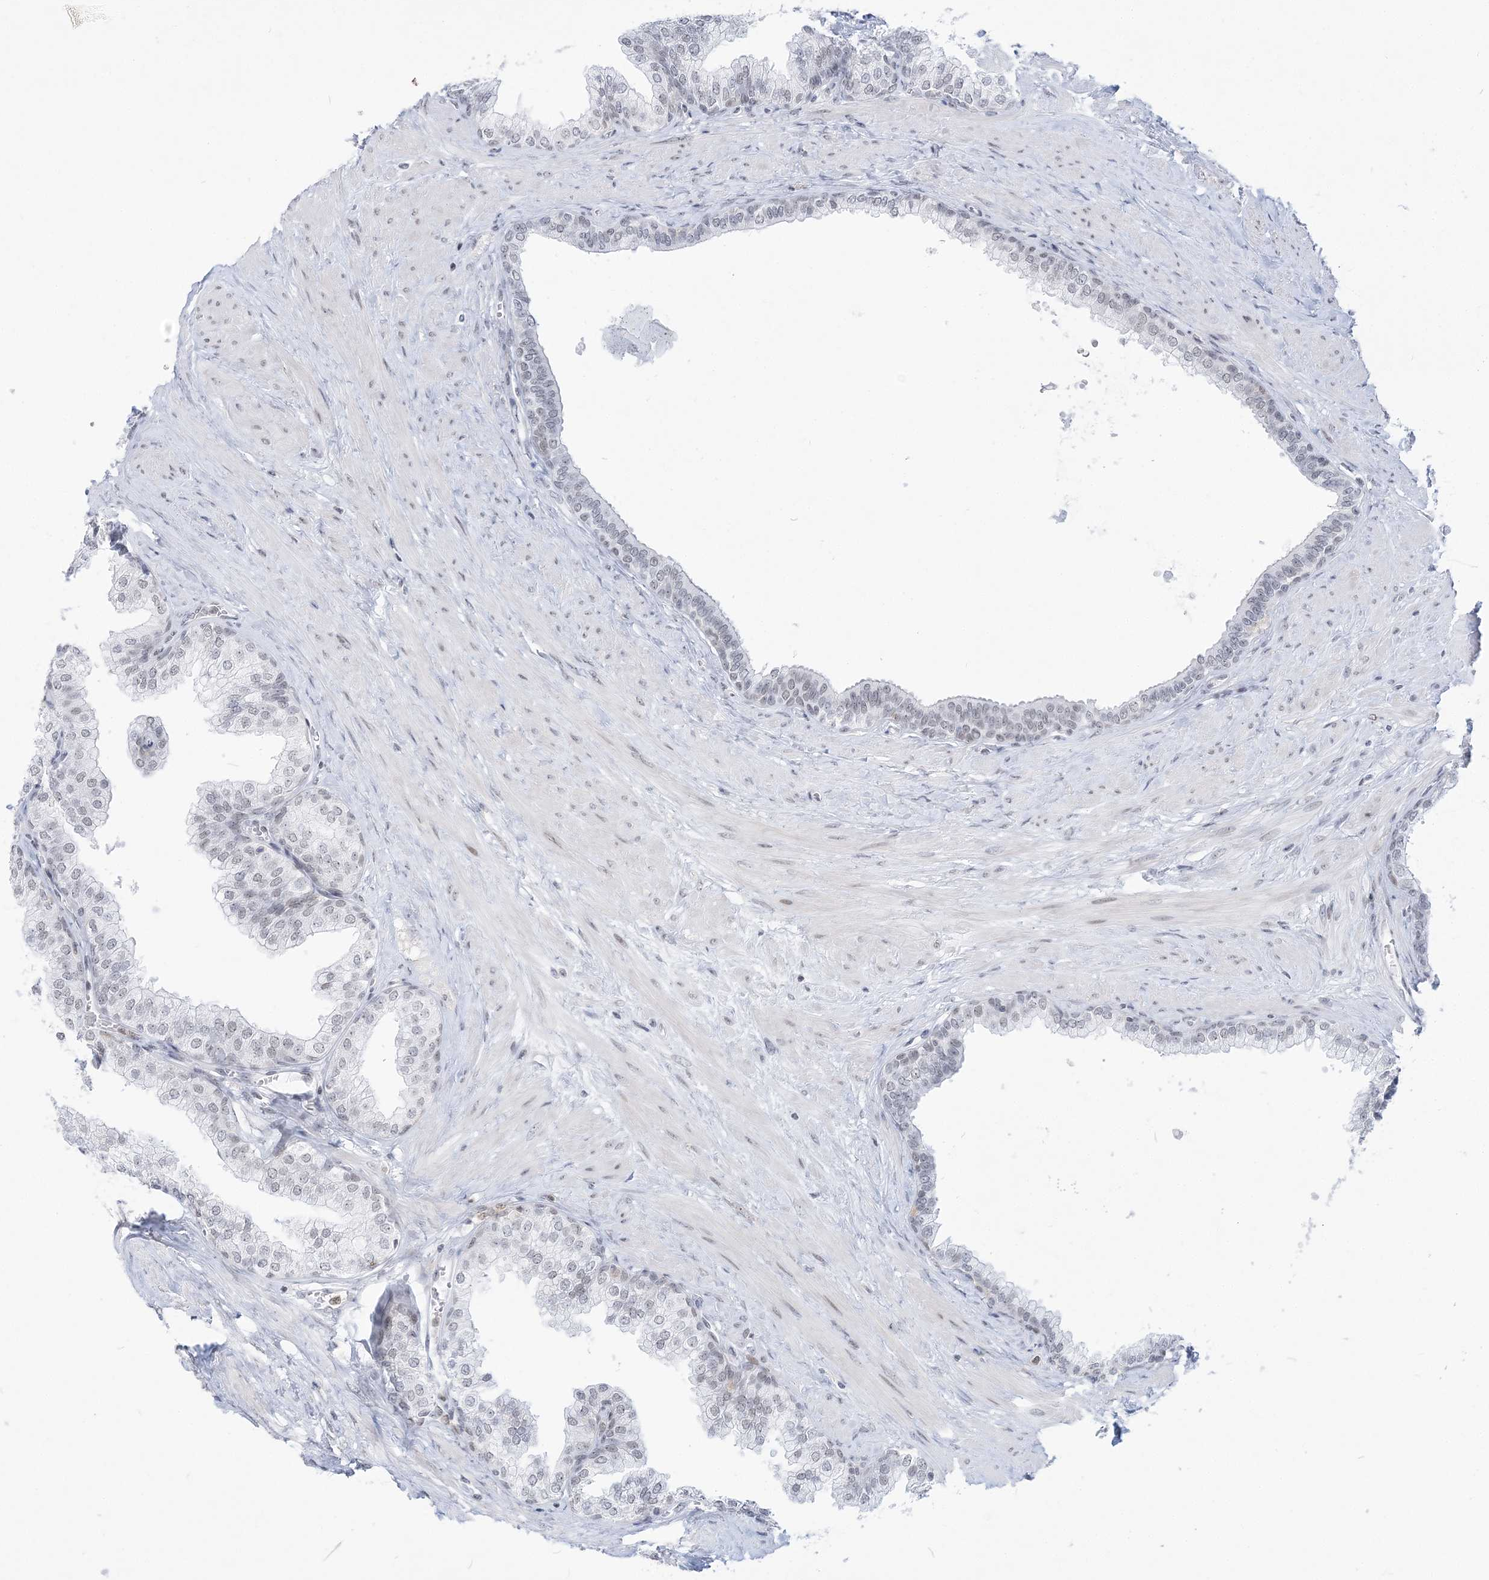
{"staining": {"intensity": "negative", "quantity": "none", "location": "none"}, "tissue": "prostate", "cell_type": "Glandular cells", "image_type": "normal", "snomed": [{"axis": "morphology", "description": "Normal tissue, NOS"}, {"axis": "morphology", "description": "Urothelial carcinoma, Low grade"}, {"axis": "topography", "description": "Urinary bladder"}, {"axis": "topography", "description": "Prostate"}], "caption": "An image of human prostate is negative for staining in glandular cells.", "gene": "DDX21", "patient": {"sex": "male", "age": 60}}